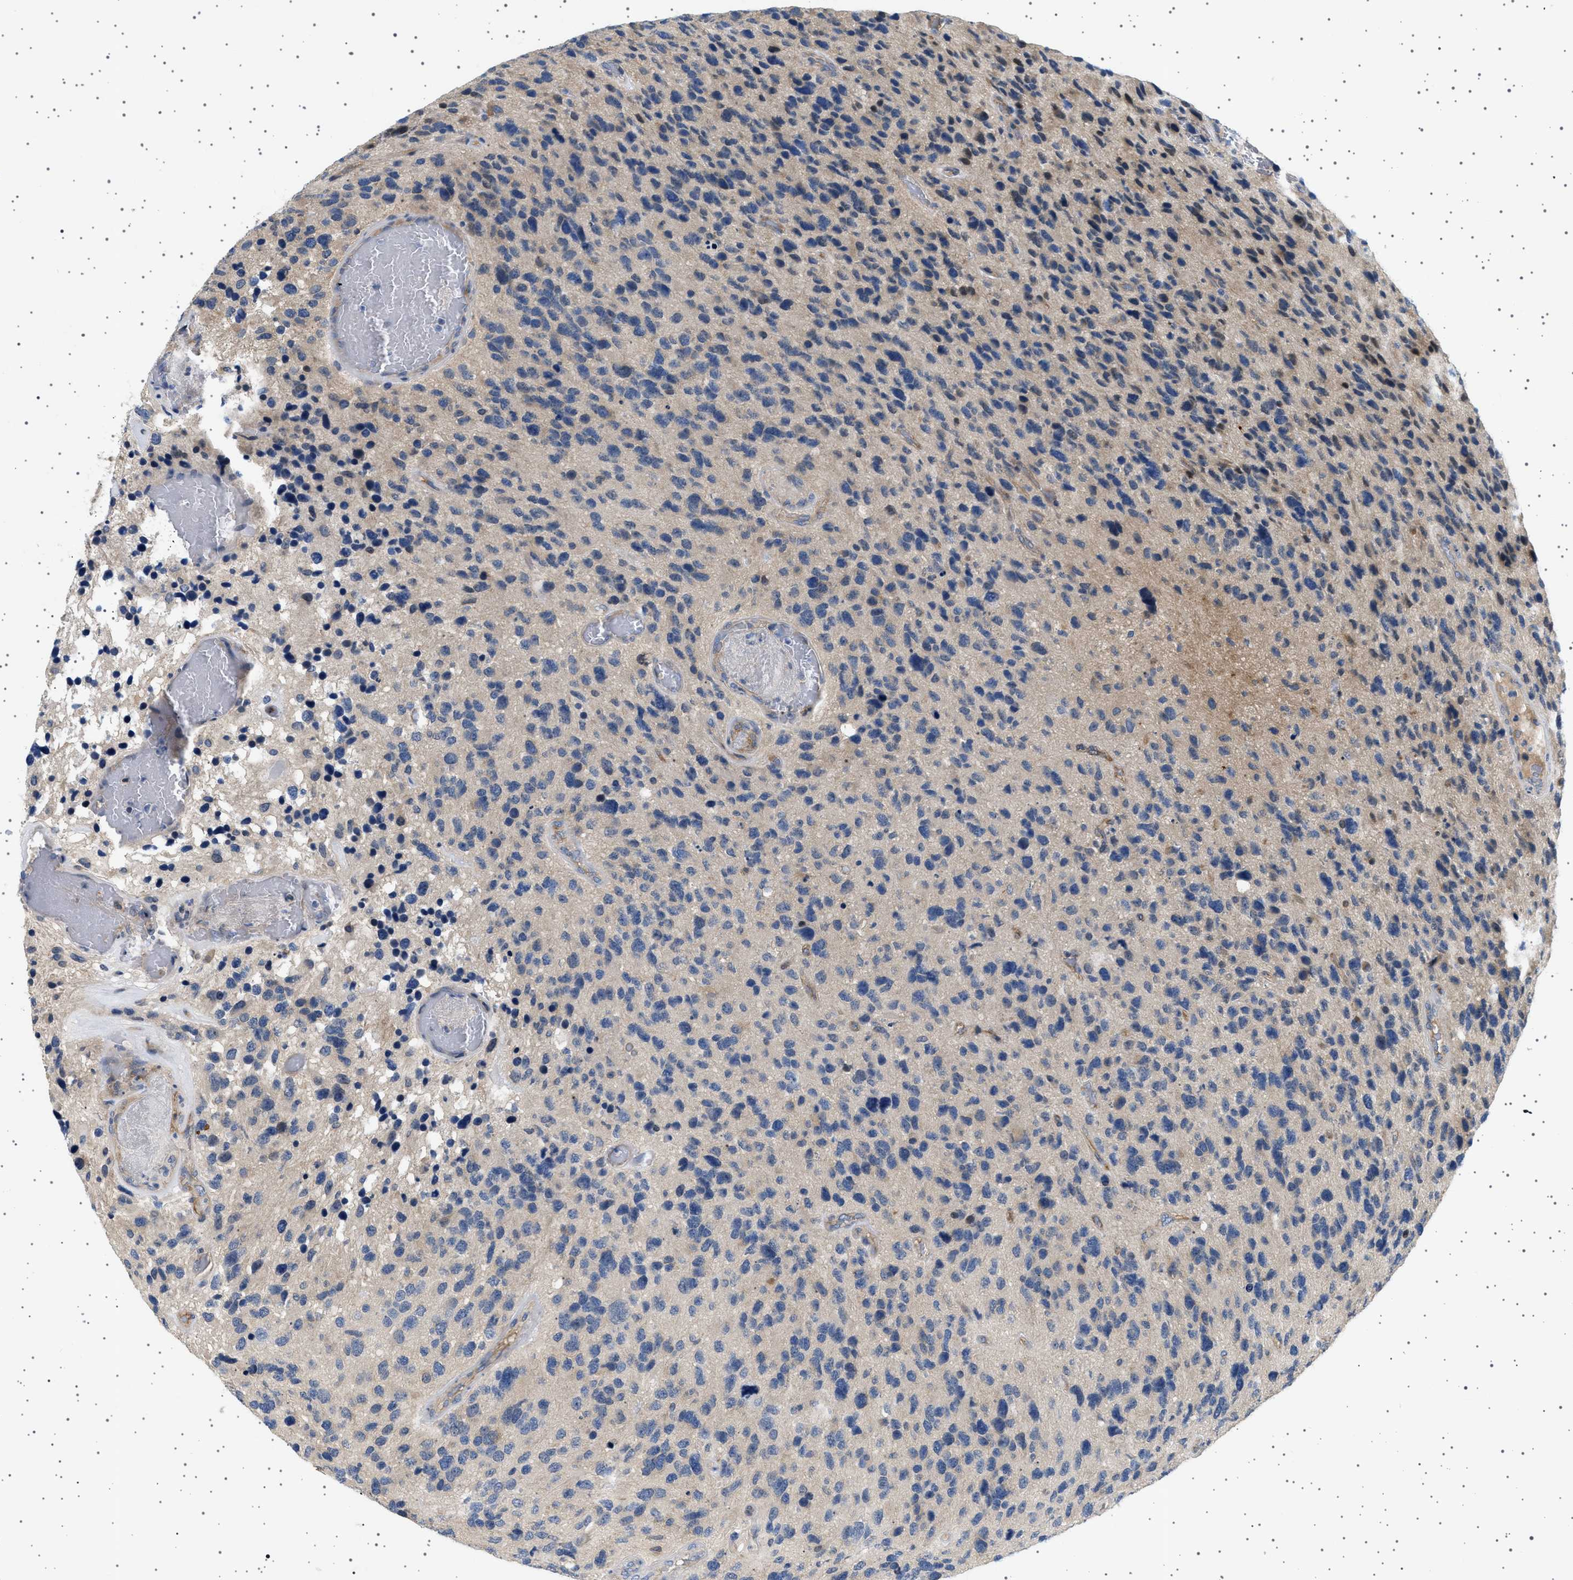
{"staining": {"intensity": "weak", "quantity": "<25%", "location": "cytoplasmic/membranous"}, "tissue": "glioma", "cell_type": "Tumor cells", "image_type": "cancer", "snomed": [{"axis": "morphology", "description": "Glioma, malignant, High grade"}, {"axis": "topography", "description": "Brain"}], "caption": "A histopathology image of human glioma is negative for staining in tumor cells.", "gene": "PLPP6", "patient": {"sex": "female", "age": 58}}